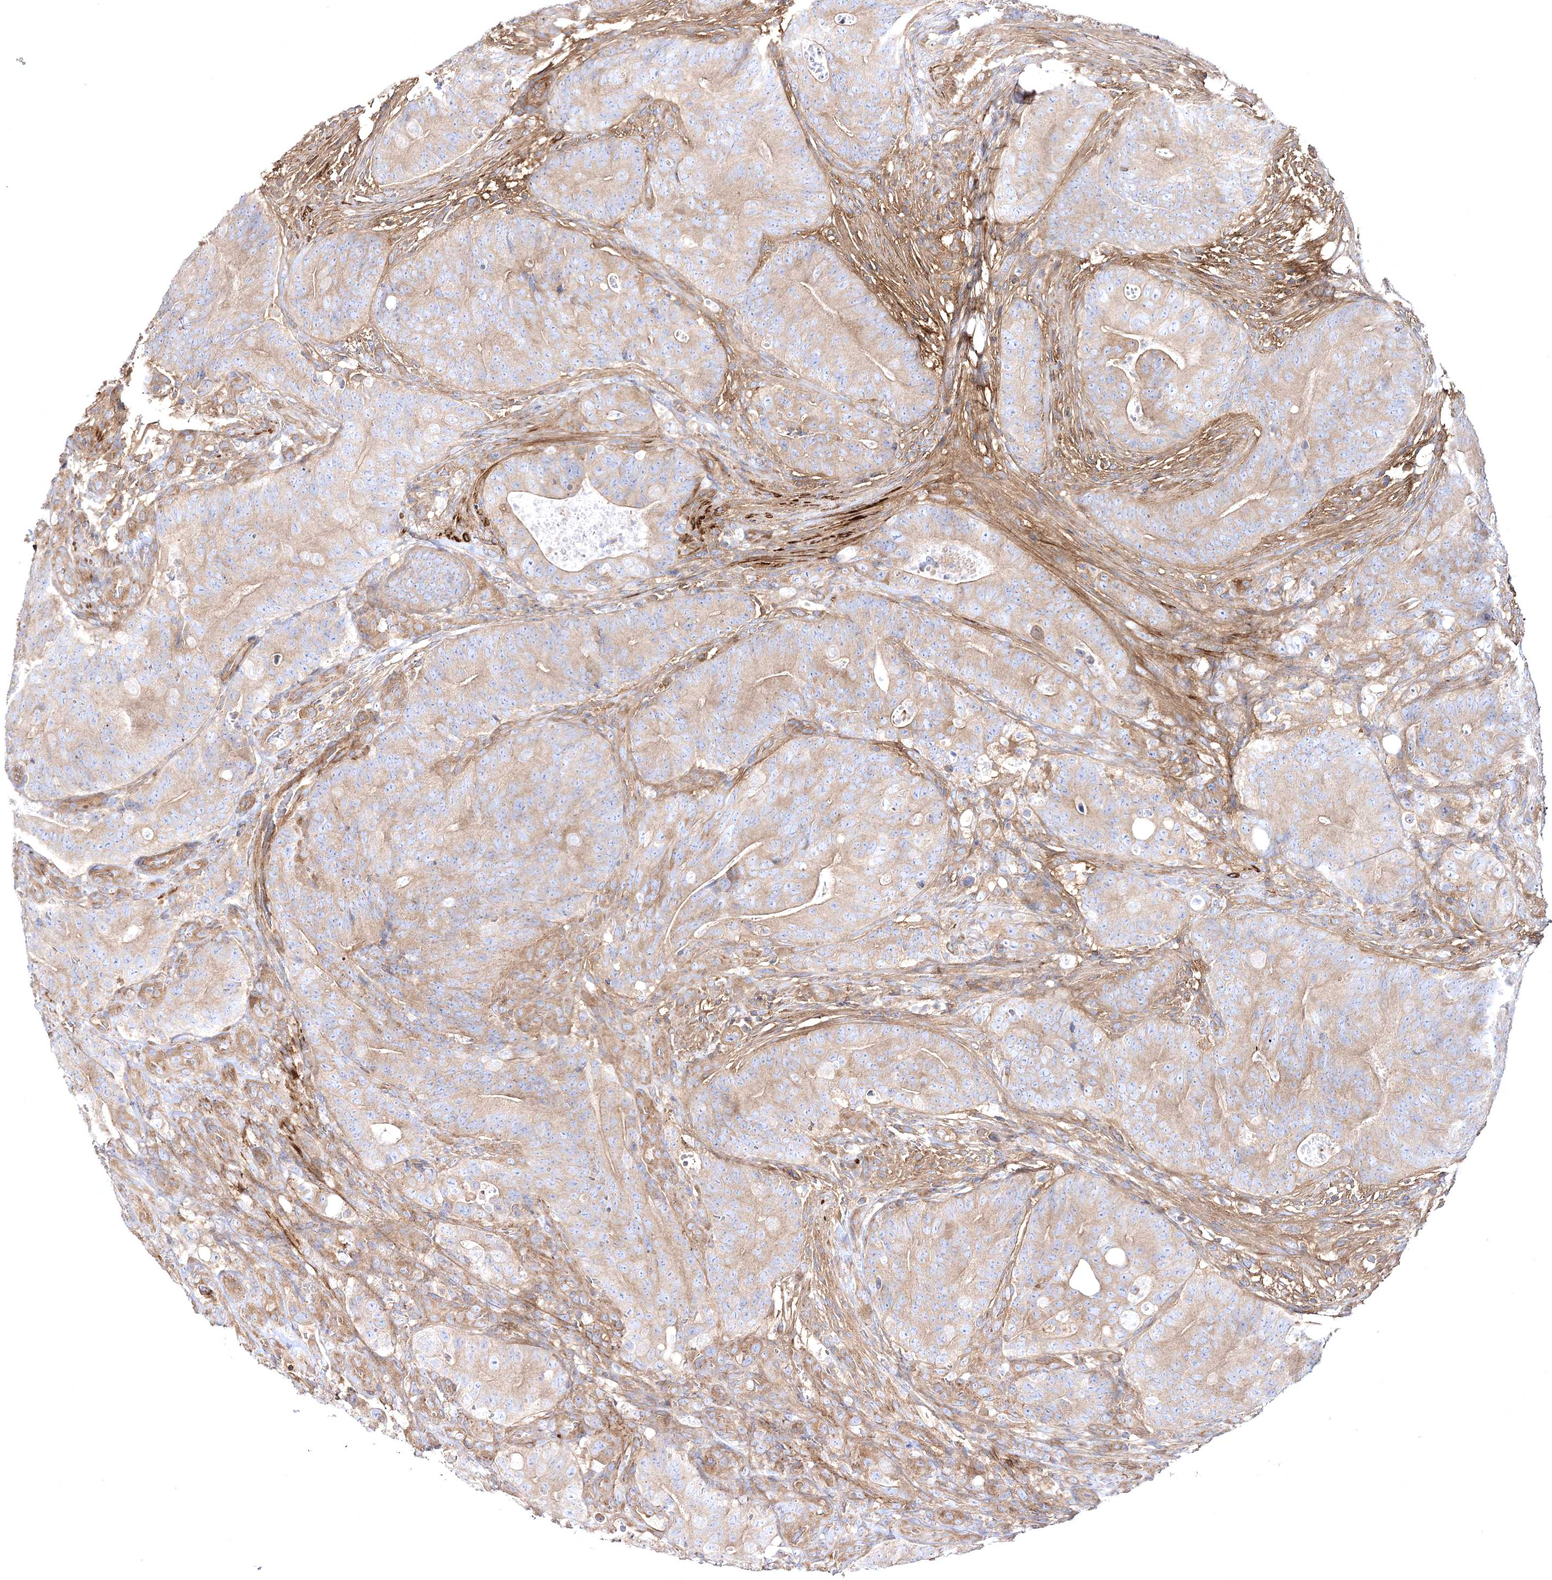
{"staining": {"intensity": "weak", "quantity": ">75%", "location": "cytoplasmic/membranous"}, "tissue": "colorectal cancer", "cell_type": "Tumor cells", "image_type": "cancer", "snomed": [{"axis": "morphology", "description": "Normal tissue, NOS"}, {"axis": "topography", "description": "Colon"}], "caption": "Immunohistochemical staining of colorectal cancer displays low levels of weak cytoplasmic/membranous protein expression in about >75% of tumor cells. The staining was performed using DAB (3,3'-diaminobenzidine) to visualize the protein expression in brown, while the nuclei were stained in blue with hematoxylin (Magnification: 20x).", "gene": "ZSWIM6", "patient": {"sex": "female", "age": 82}}